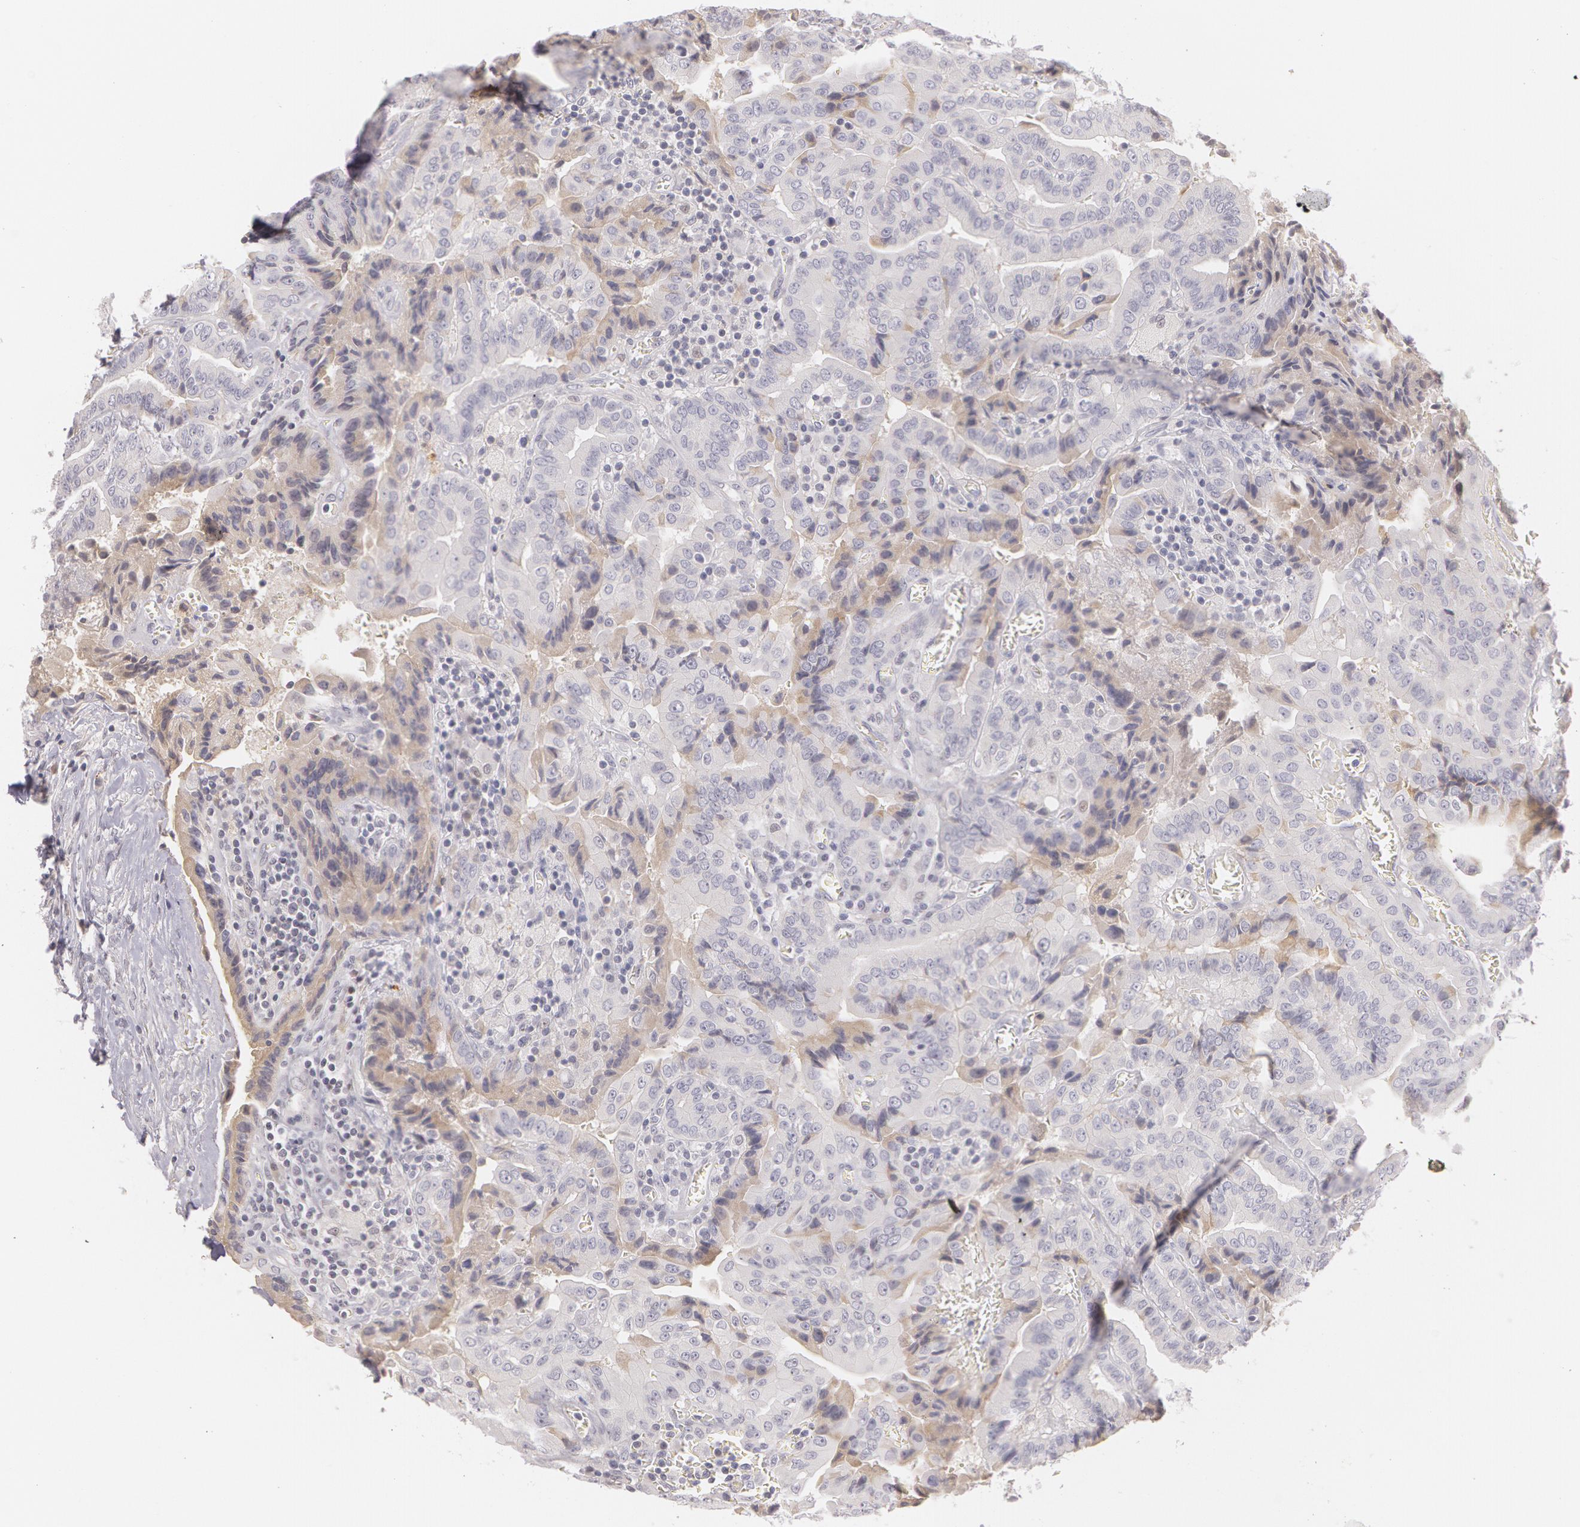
{"staining": {"intensity": "negative", "quantity": "none", "location": "none"}, "tissue": "thyroid cancer", "cell_type": "Tumor cells", "image_type": "cancer", "snomed": [{"axis": "morphology", "description": "Papillary adenocarcinoma, NOS"}, {"axis": "topography", "description": "Thyroid gland"}], "caption": "An IHC photomicrograph of thyroid cancer is shown. There is no staining in tumor cells of thyroid cancer.", "gene": "LBP", "patient": {"sex": "female", "age": 71}}